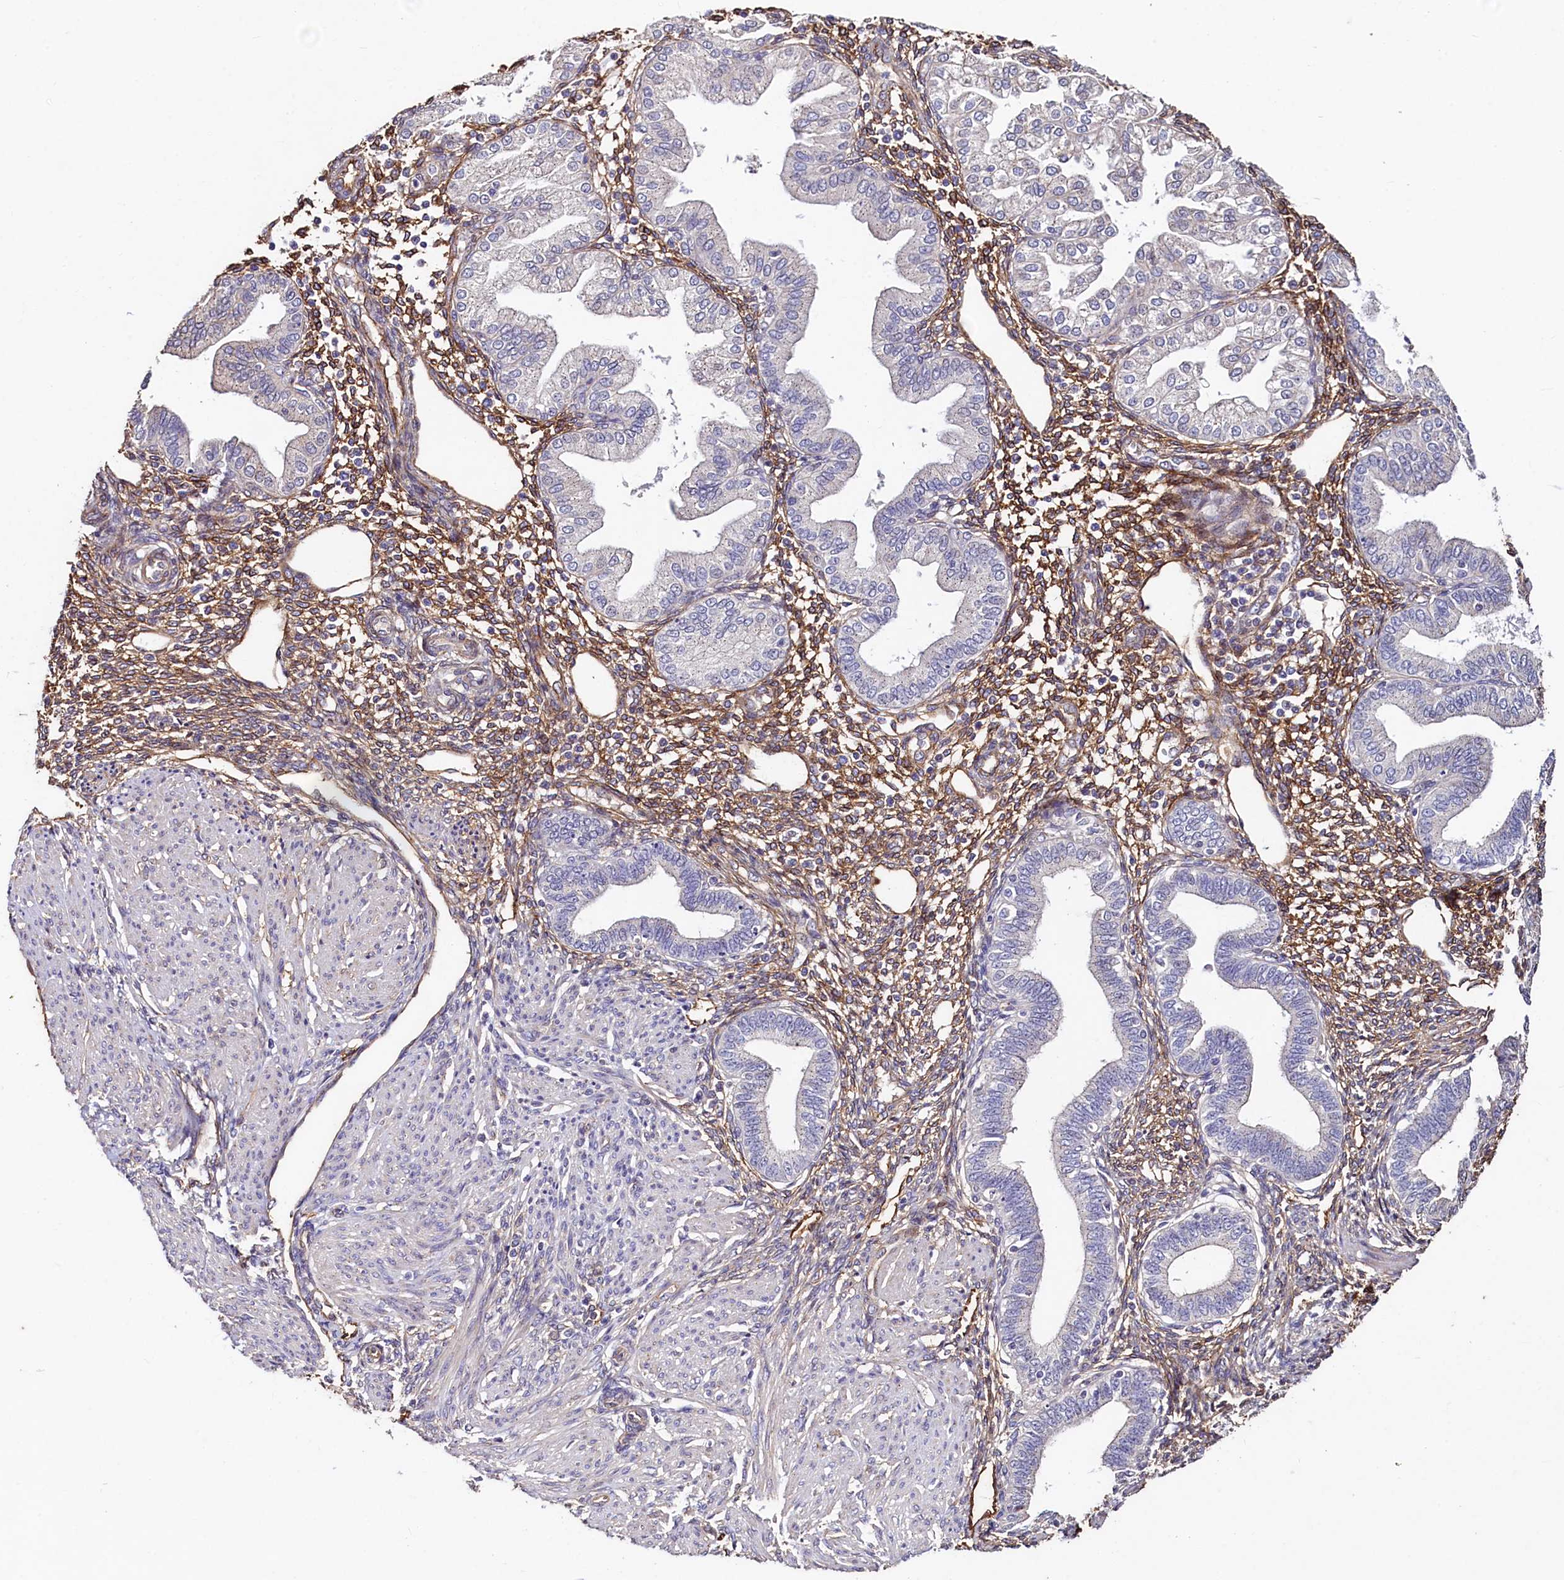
{"staining": {"intensity": "moderate", "quantity": "25%-75%", "location": "cytoplasmic/membranous"}, "tissue": "endometrium", "cell_type": "Cells in endometrial stroma", "image_type": "normal", "snomed": [{"axis": "morphology", "description": "Normal tissue, NOS"}, {"axis": "topography", "description": "Endometrium"}], "caption": "Endometrium stained for a protein (brown) shows moderate cytoplasmic/membranous positive positivity in approximately 25%-75% of cells in endometrial stroma.", "gene": "PALM", "patient": {"sex": "female", "age": 53}}